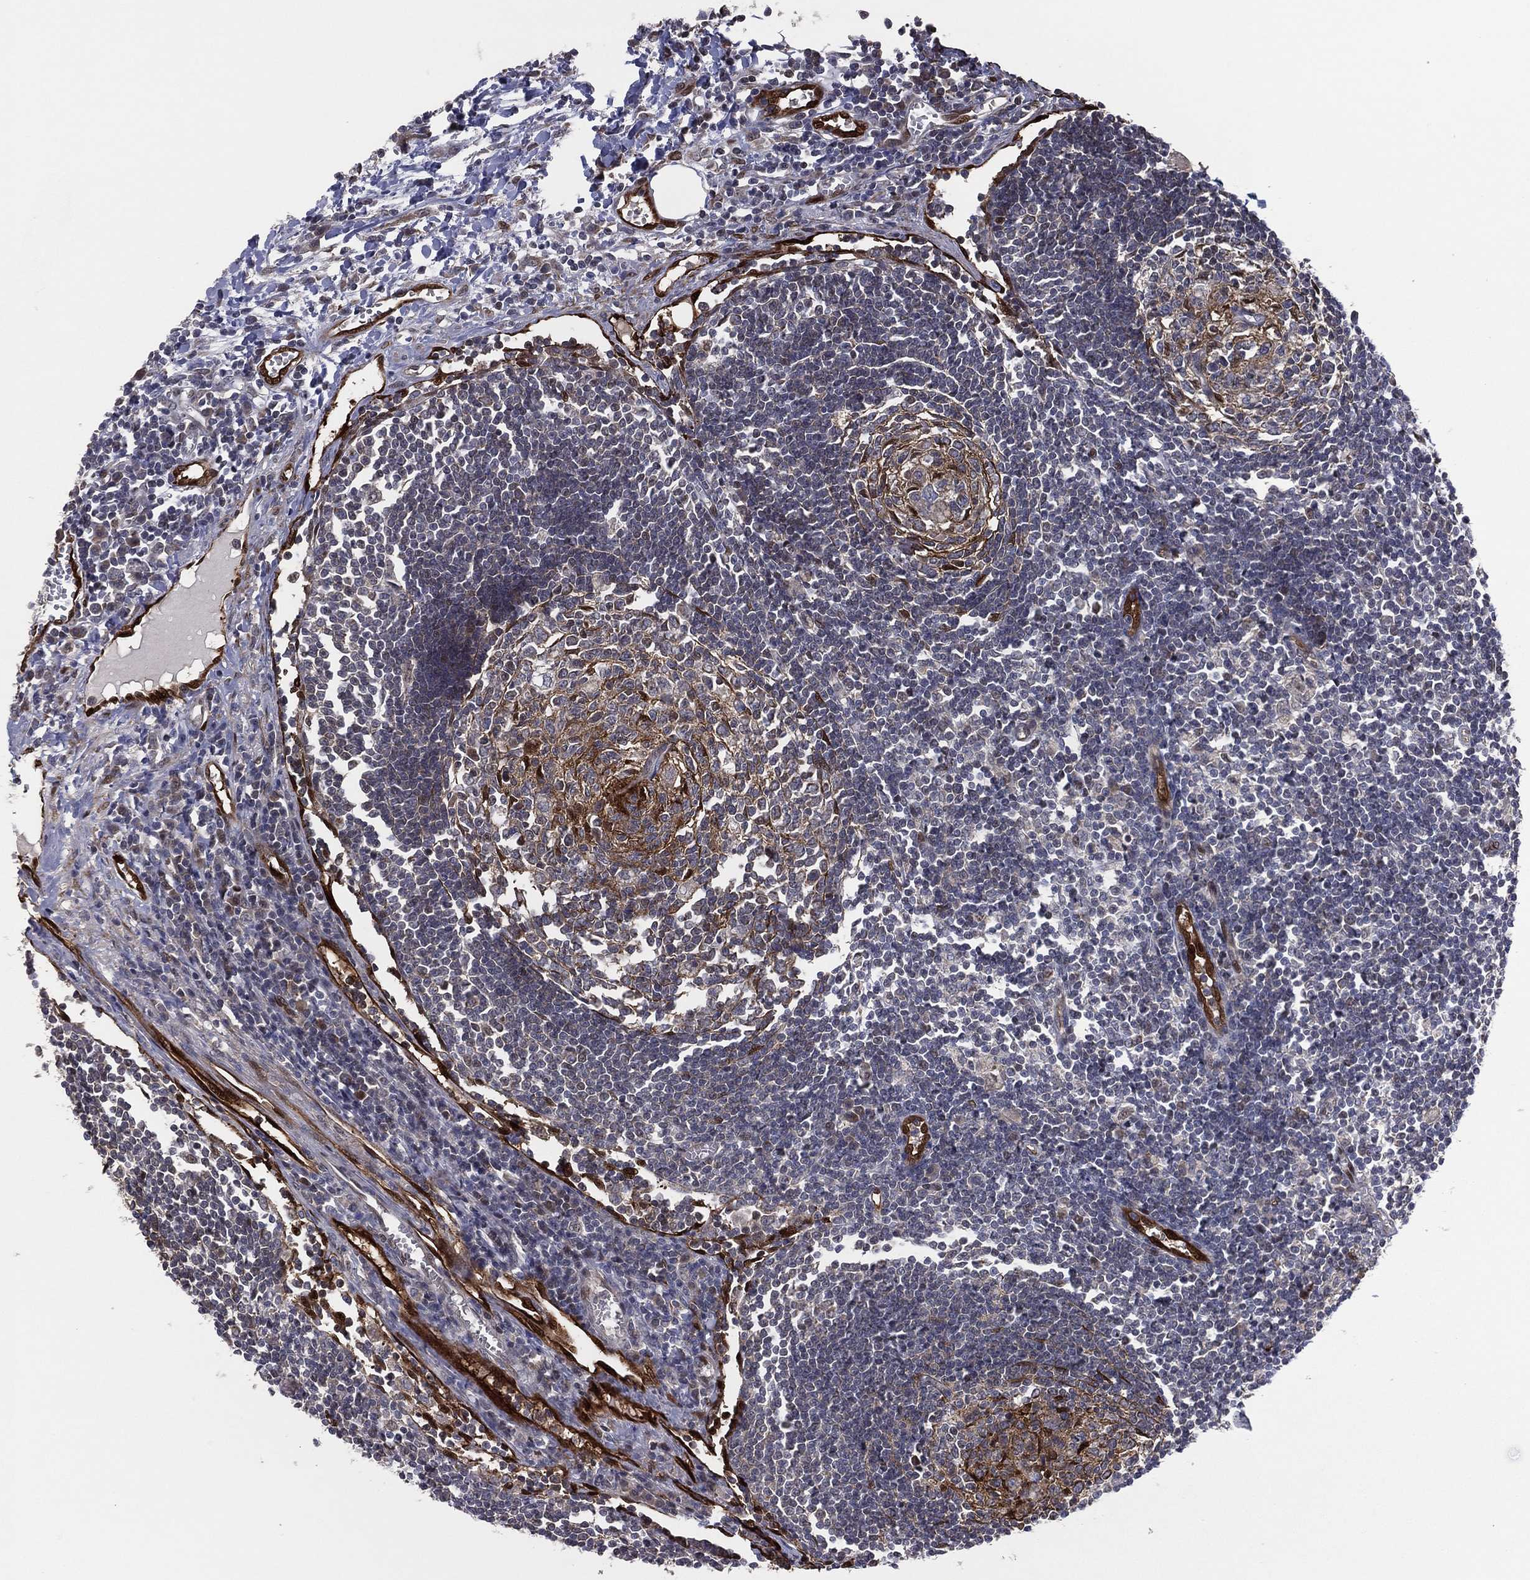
{"staining": {"intensity": "moderate", "quantity": "25%-75%", "location": "cytoplasmic/membranous,nuclear"}, "tissue": "lymph node", "cell_type": "Germinal center cells", "image_type": "normal", "snomed": [{"axis": "morphology", "description": "Normal tissue, NOS"}, {"axis": "morphology", "description": "Adenocarcinoma, NOS"}, {"axis": "topography", "description": "Lymph node"}, {"axis": "topography", "description": "Pancreas"}], "caption": "Lymph node stained for a protein shows moderate cytoplasmic/membranous,nuclear positivity in germinal center cells. (DAB IHC with brightfield microscopy, high magnification).", "gene": "SNCG", "patient": {"sex": "female", "age": 58}}